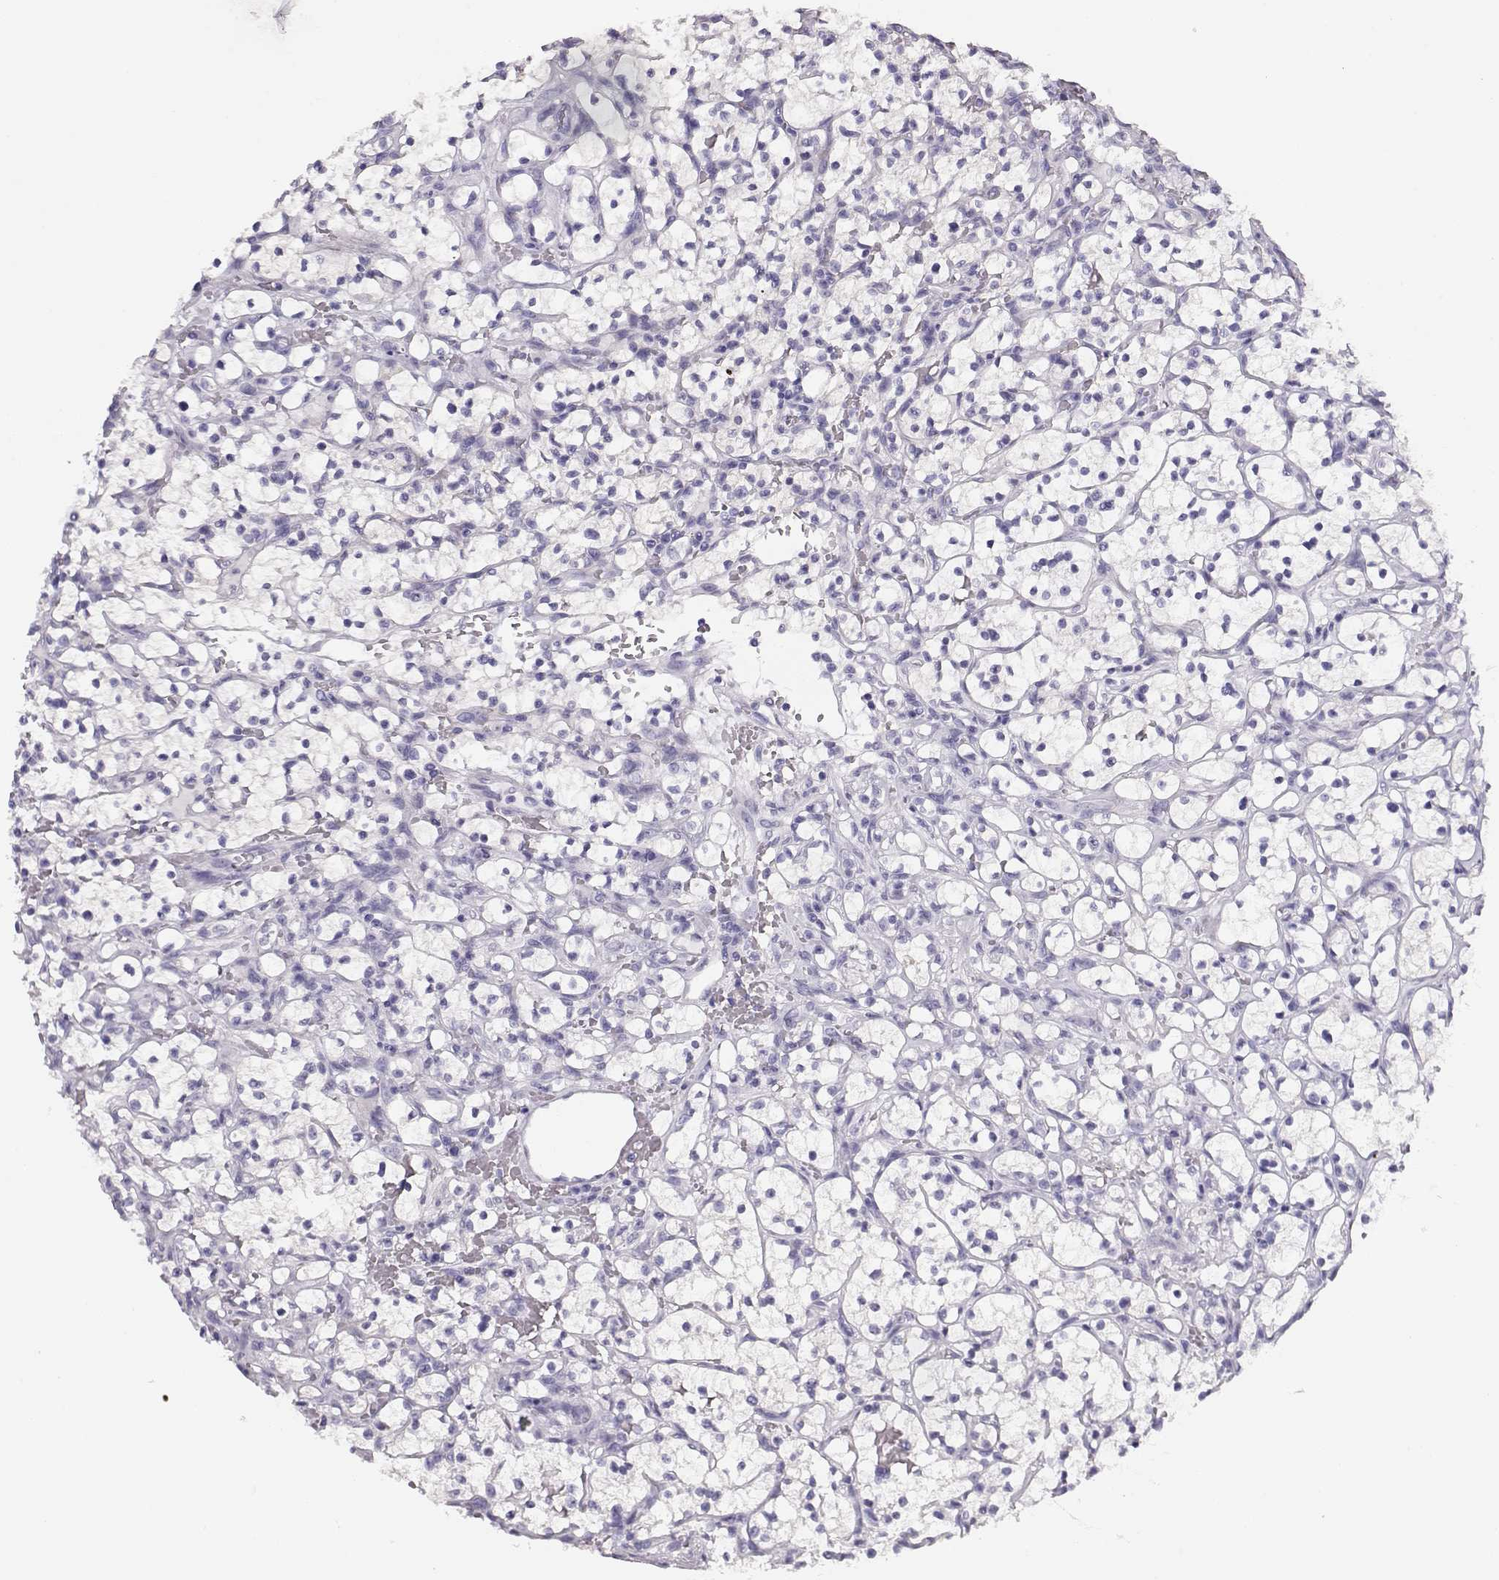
{"staining": {"intensity": "negative", "quantity": "none", "location": "none"}, "tissue": "renal cancer", "cell_type": "Tumor cells", "image_type": "cancer", "snomed": [{"axis": "morphology", "description": "Adenocarcinoma, NOS"}, {"axis": "topography", "description": "Kidney"}], "caption": "There is no significant positivity in tumor cells of renal cancer (adenocarcinoma).", "gene": "CRX", "patient": {"sex": "female", "age": 64}}